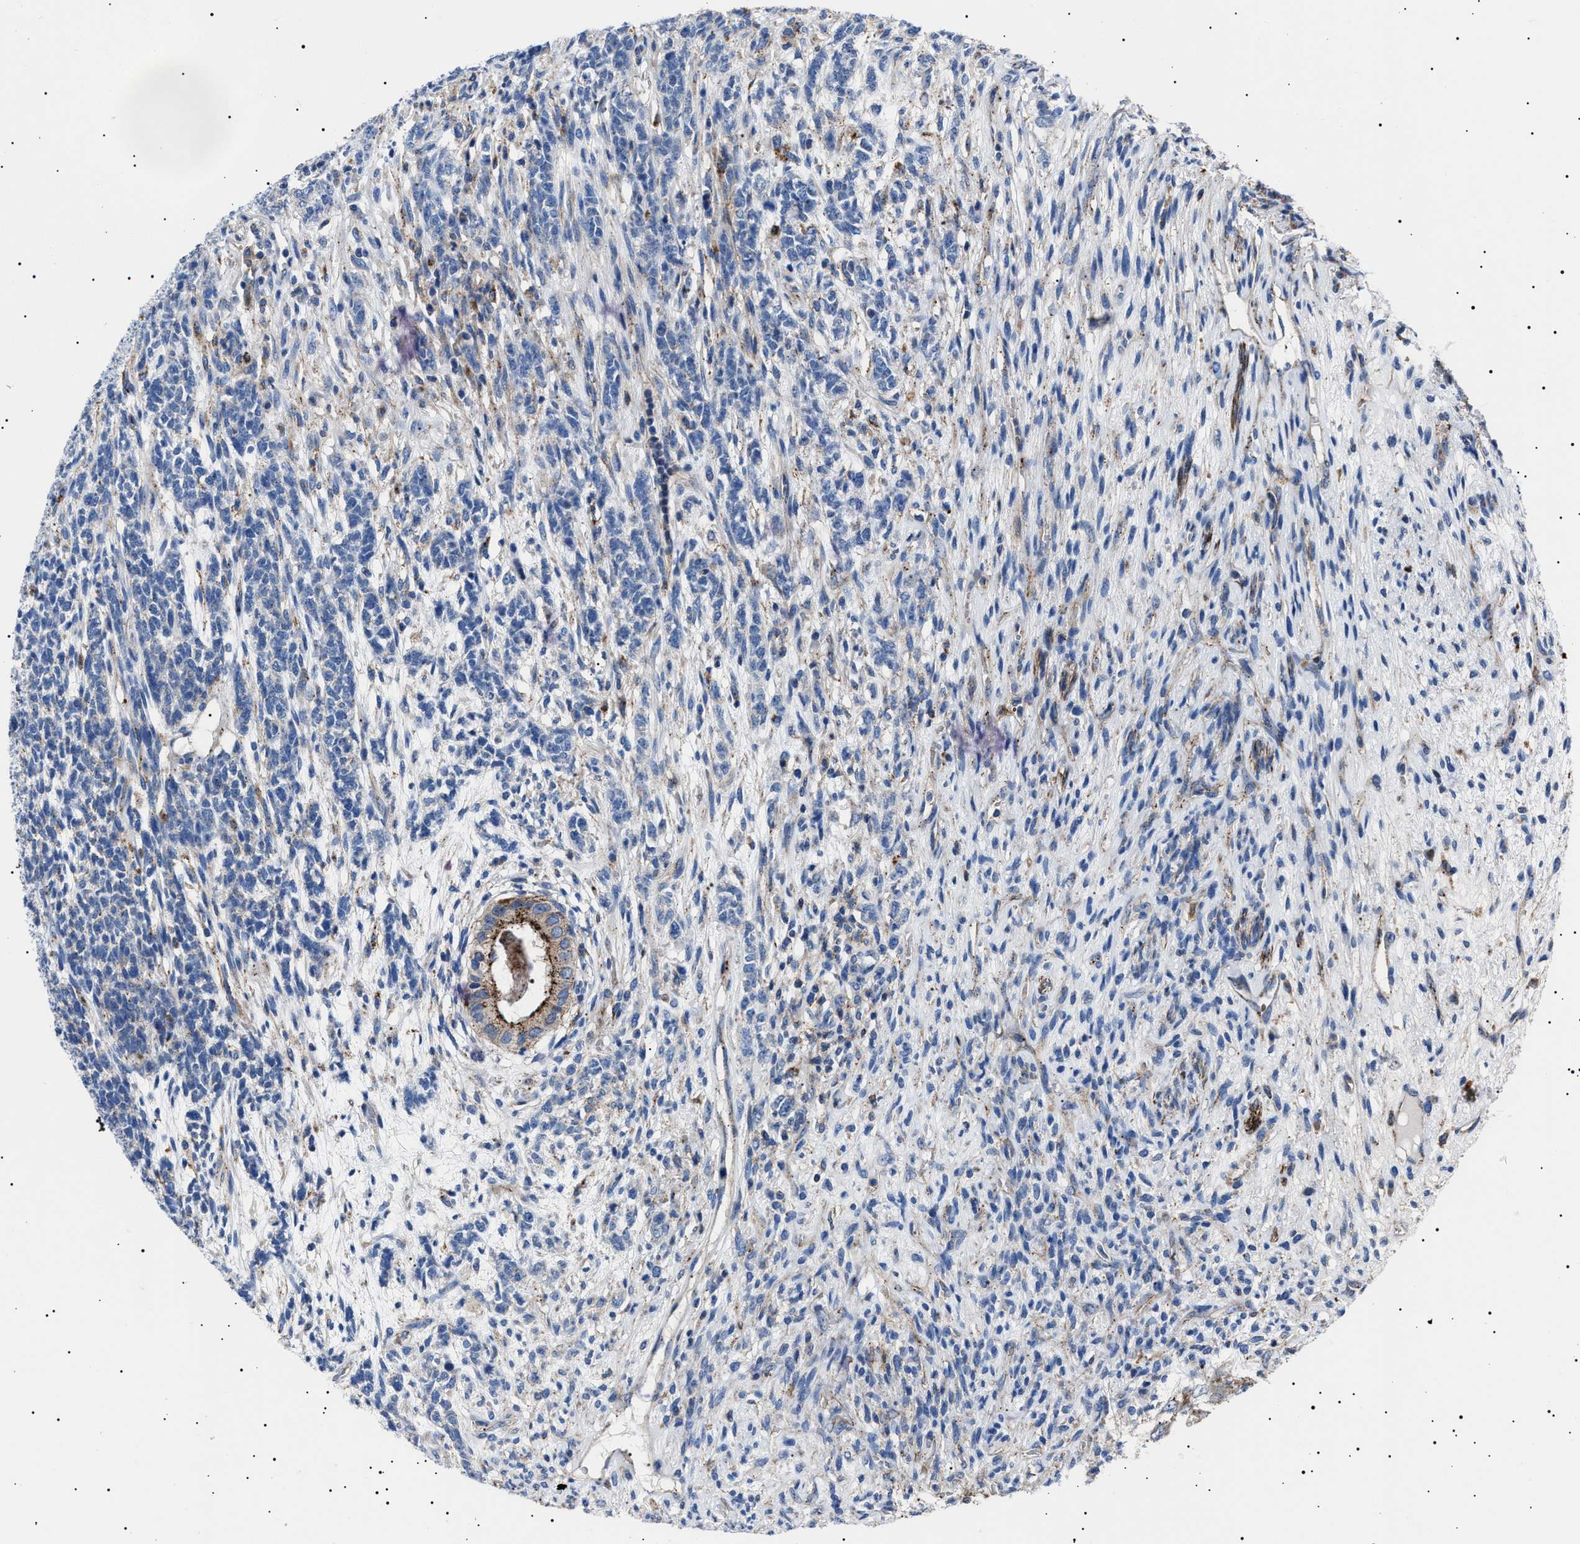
{"staining": {"intensity": "negative", "quantity": "none", "location": "none"}, "tissue": "testis cancer", "cell_type": "Tumor cells", "image_type": "cancer", "snomed": [{"axis": "morphology", "description": "Seminoma, NOS"}, {"axis": "topography", "description": "Testis"}], "caption": "An IHC histopathology image of testis cancer (seminoma) is shown. There is no staining in tumor cells of testis cancer (seminoma).", "gene": "NEU1", "patient": {"sex": "male", "age": 28}}